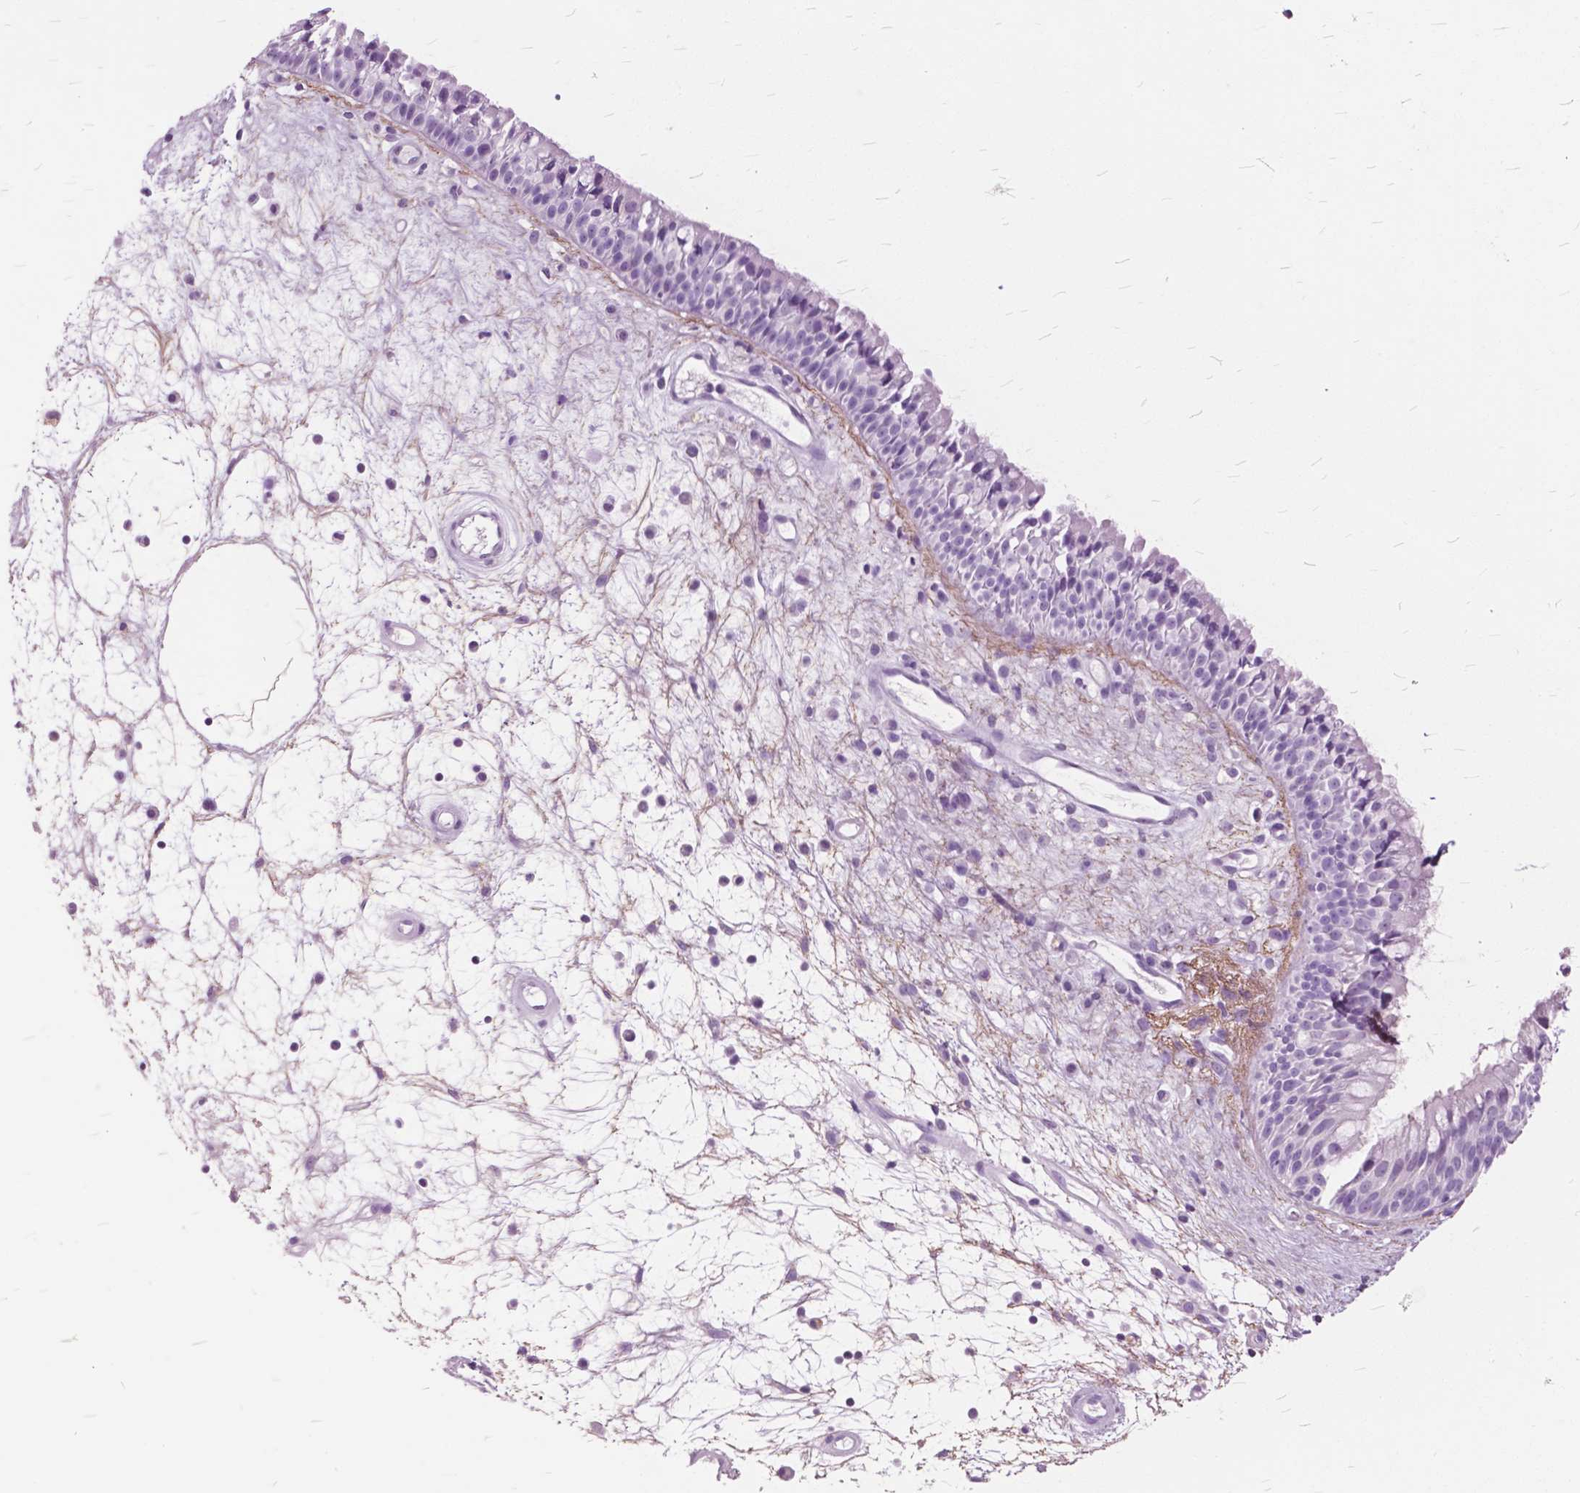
{"staining": {"intensity": "negative", "quantity": "none", "location": "none"}, "tissue": "nasopharynx", "cell_type": "Respiratory epithelial cells", "image_type": "normal", "snomed": [{"axis": "morphology", "description": "Normal tissue, NOS"}, {"axis": "topography", "description": "Nasopharynx"}], "caption": "Immunohistochemistry (IHC) image of unremarkable nasopharynx stained for a protein (brown), which exhibits no expression in respiratory epithelial cells.", "gene": "GDF9", "patient": {"sex": "male", "age": 69}}